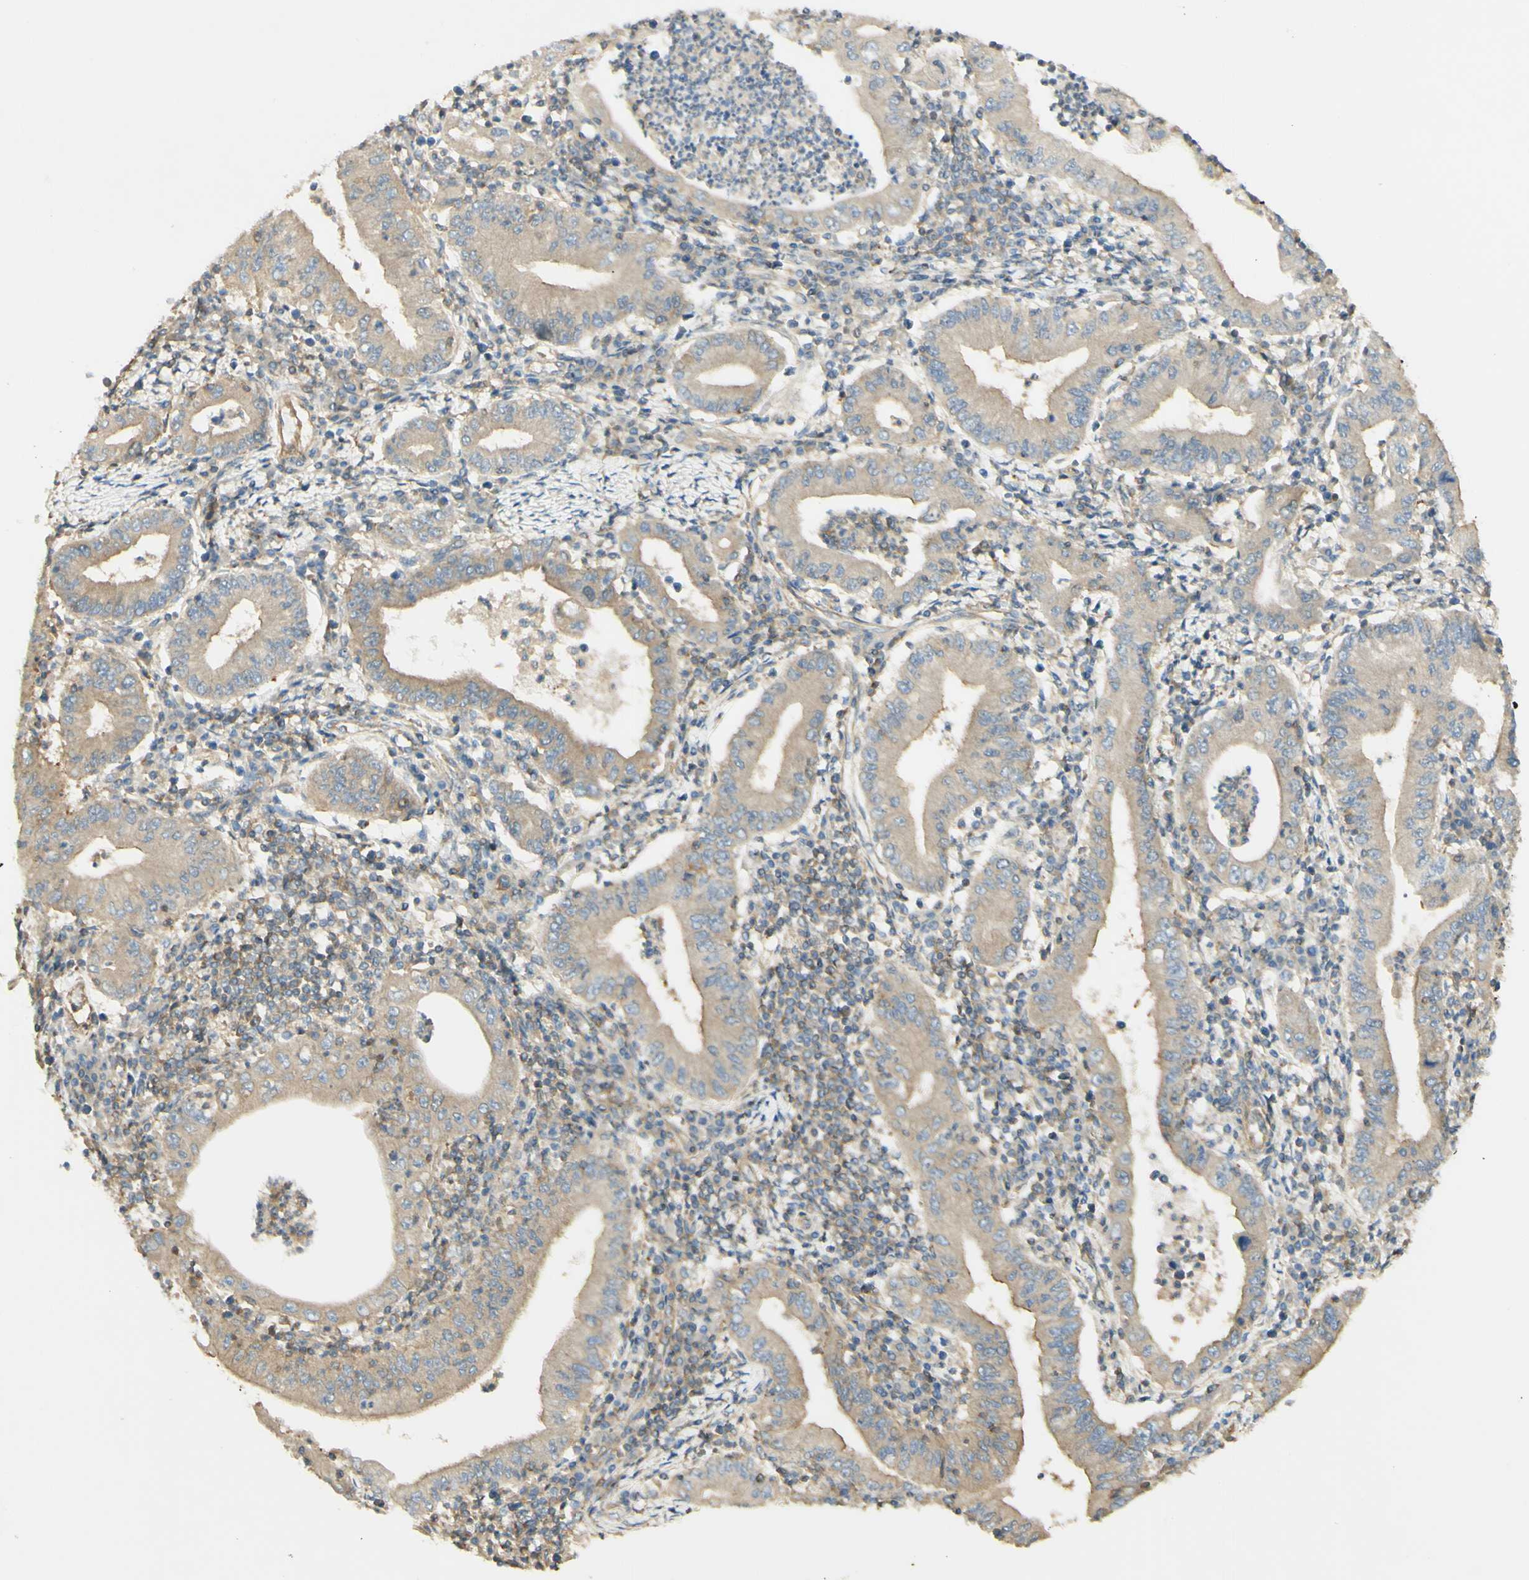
{"staining": {"intensity": "weak", "quantity": ">75%", "location": "cytoplasmic/membranous"}, "tissue": "stomach cancer", "cell_type": "Tumor cells", "image_type": "cancer", "snomed": [{"axis": "morphology", "description": "Normal tissue, NOS"}, {"axis": "morphology", "description": "Adenocarcinoma, NOS"}, {"axis": "topography", "description": "Esophagus"}, {"axis": "topography", "description": "Stomach, upper"}, {"axis": "topography", "description": "Peripheral nerve tissue"}], "caption": "Immunohistochemistry (IHC) staining of adenocarcinoma (stomach), which exhibits low levels of weak cytoplasmic/membranous expression in approximately >75% of tumor cells indicating weak cytoplasmic/membranous protein expression. The staining was performed using DAB (3,3'-diaminobenzidine) (brown) for protein detection and nuclei were counterstained in hematoxylin (blue).", "gene": "IKBKG", "patient": {"sex": "male", "age": 62}}